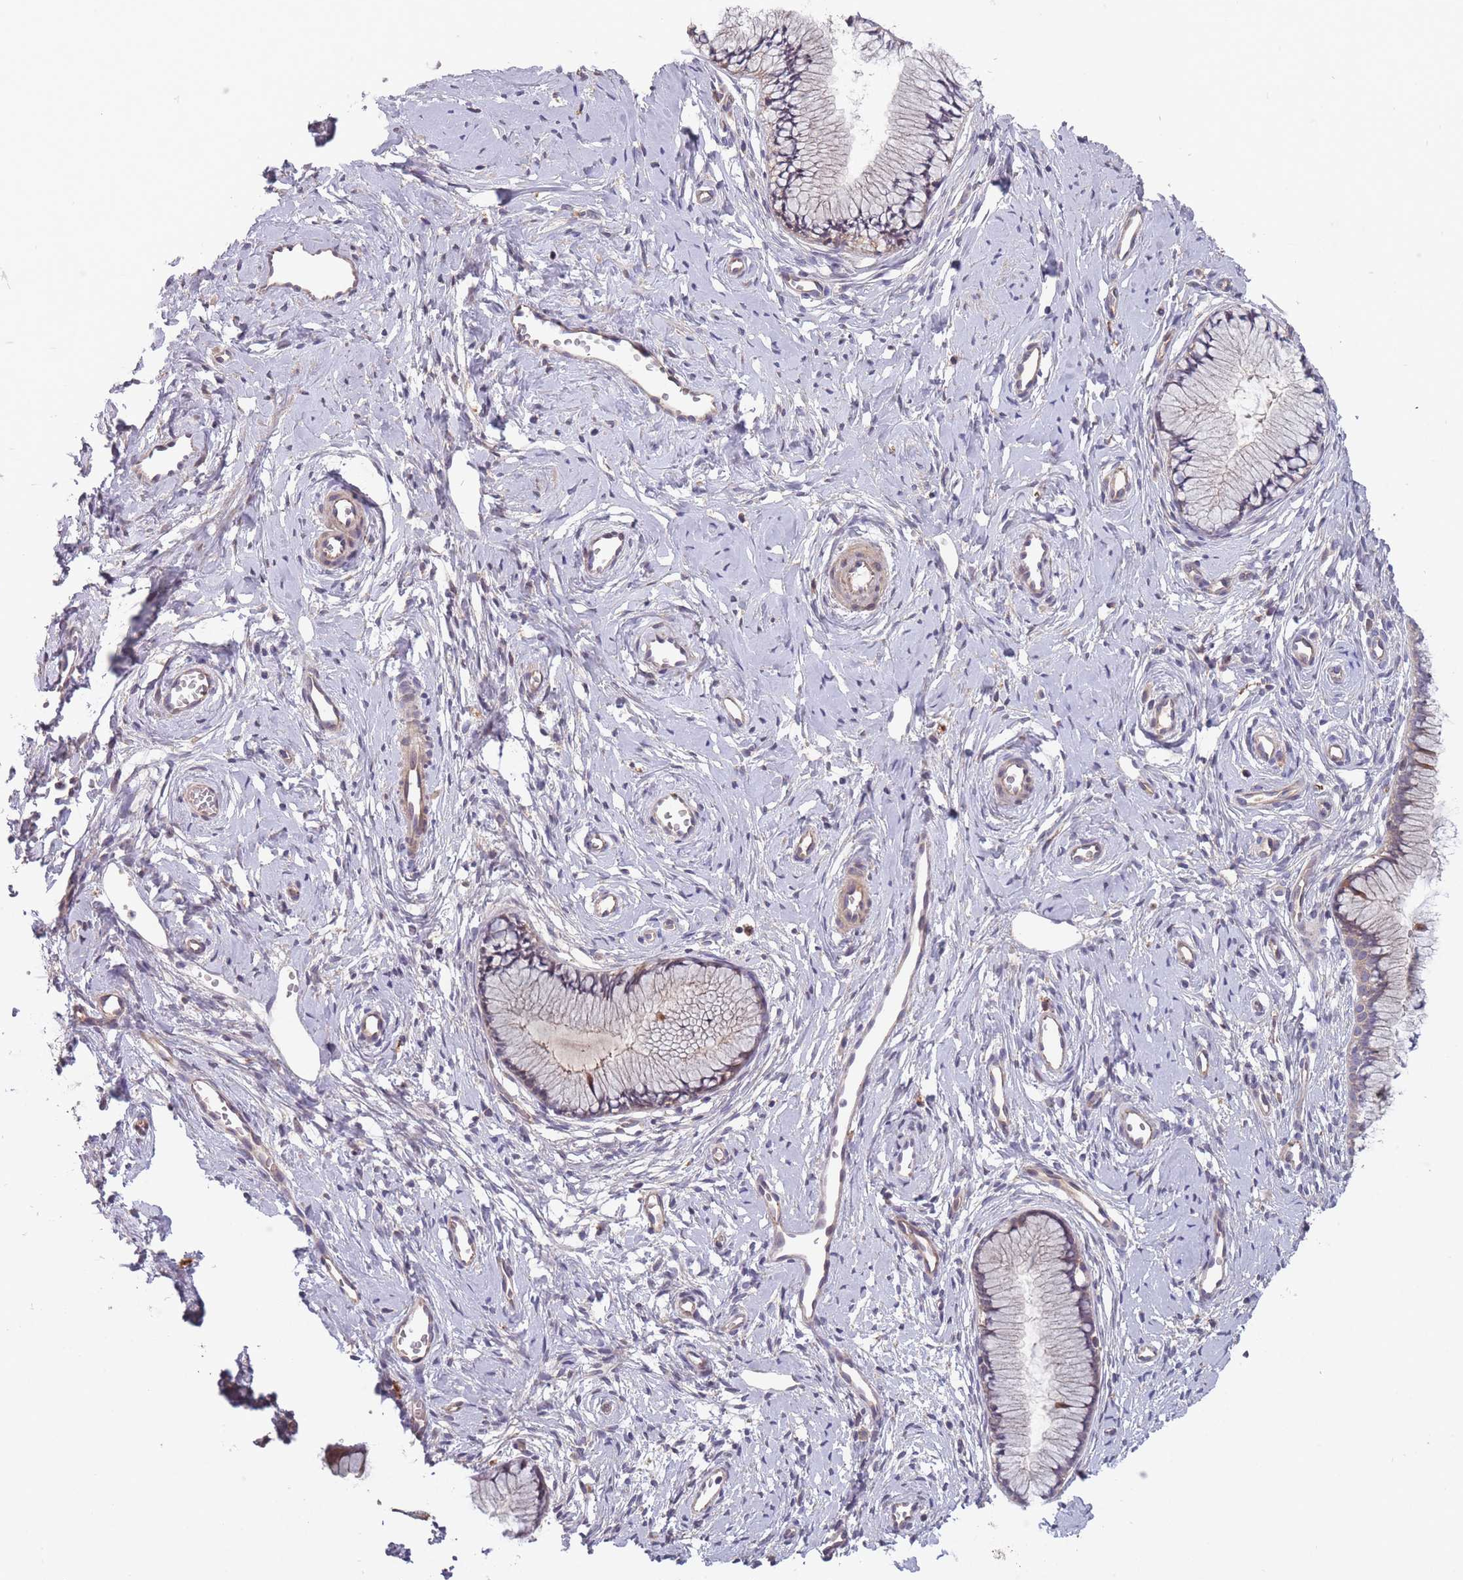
{"staining": {"intensity": "moderate", "quantity": "25%-75%", "location": "cytoplasmic/membranous"}, "tissue": "cervix", "cell_type": "Glandular cells", "image_type": "normal", "snomed": [{"axis": "morphology", "description": "Normal tissue, NOS"}, {"axis": "topography", "description": "Cervix"}], "caption": "Immunohistochemical staining of benign cervix exhibits 25%-75% levels of moderate cytoplasmic/membranous protein expression in about 25%-75% of glandular cells. The staining was performed using DAB (3,3'-diaminobenzidine), with brown indicating positive protein expression. Nuclei are stained blue with hematoxylin.", "gene": "ITPKC", "patient": {"sex": "female", "age": 40}}